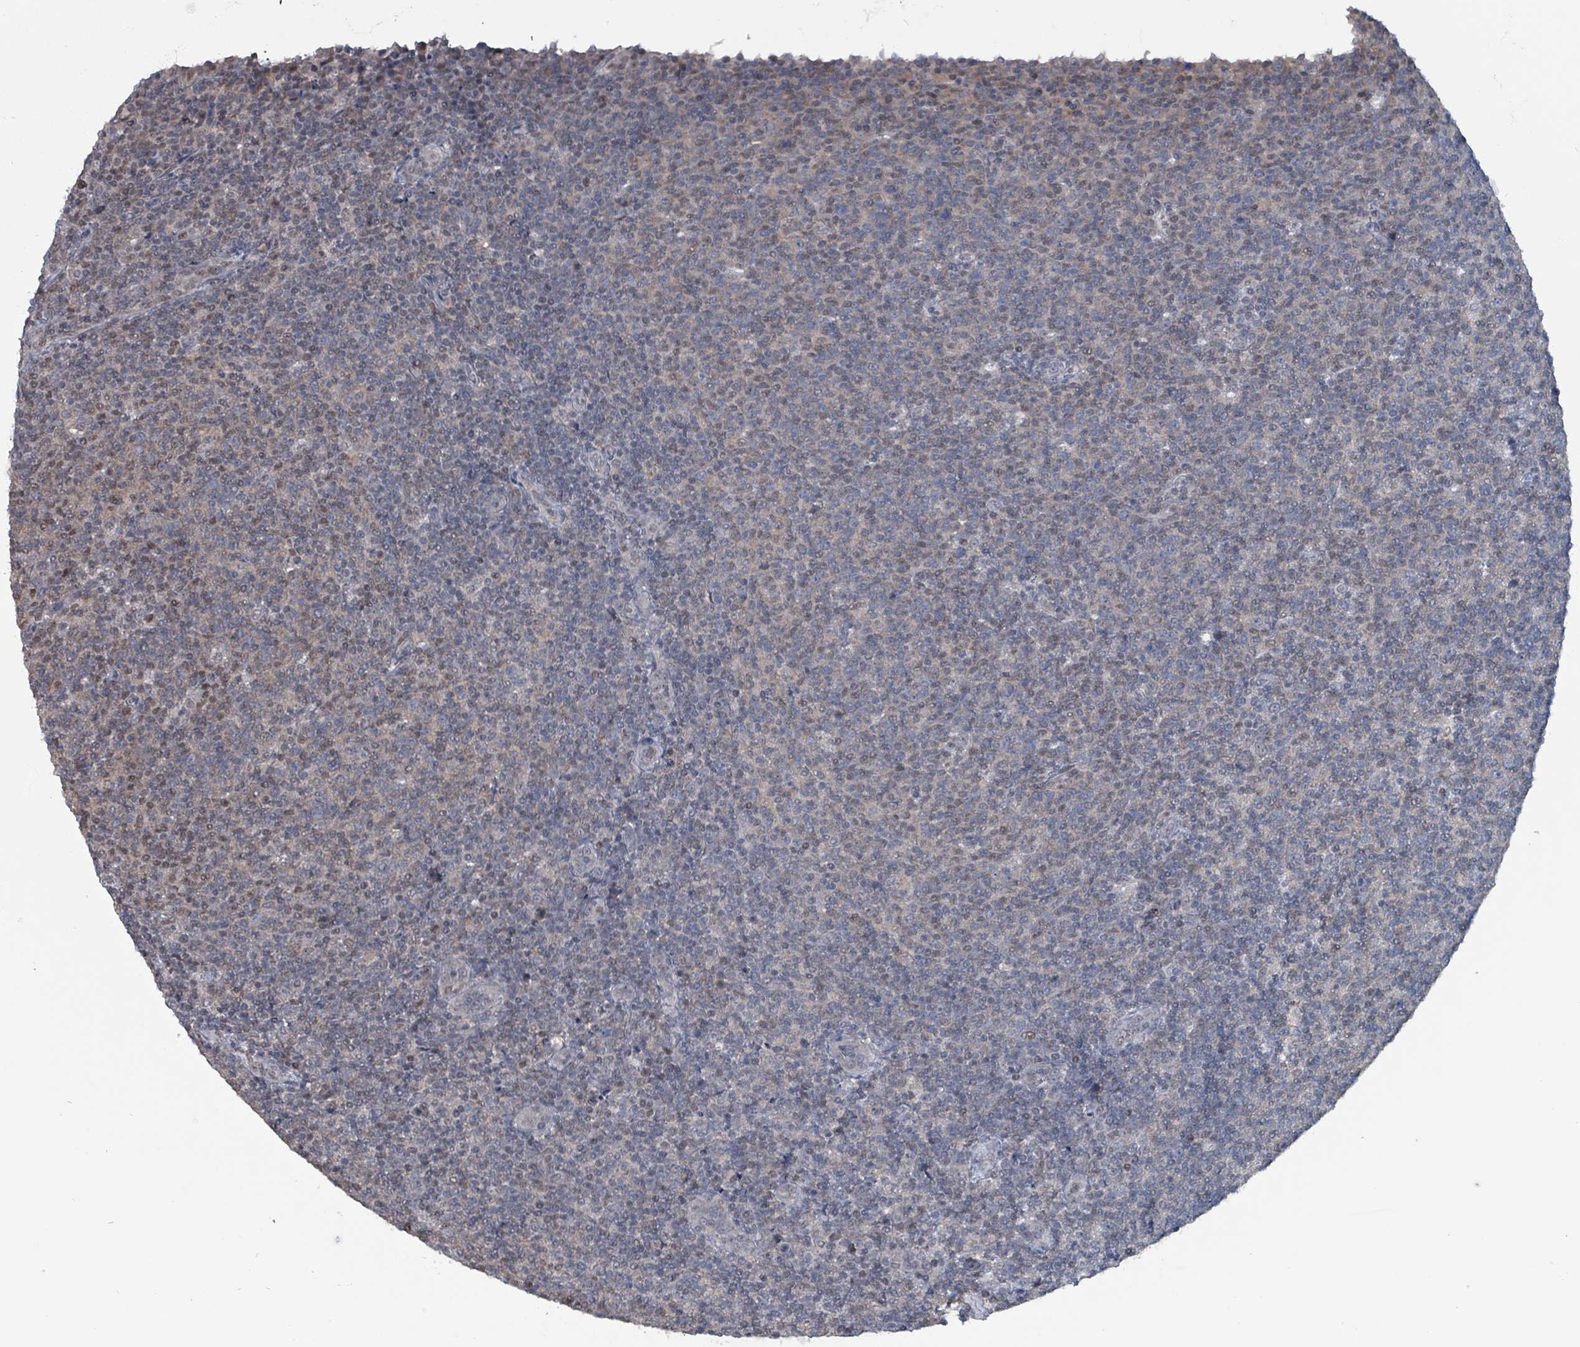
{"staining": {"intensity": "weak", "quantity": "<25%", "location": "nuclear"}, "tissue": "lymphoma", "cell_type": "Tumor cells", "image_type": "cancer", "snomed": [{"axis": "morphology", "description": "Malignant lymphoma, non-Hodgkin's type, Low grade"}, {"axis": "topography", "description": "Lymph node"}], "caption": "This is a micrograph of immunohistochemistry staining of lymphoma, which shows no positivity in tumor cells.", "gene": "BIVM", "patient": {"sex": "male", "age": 66}}